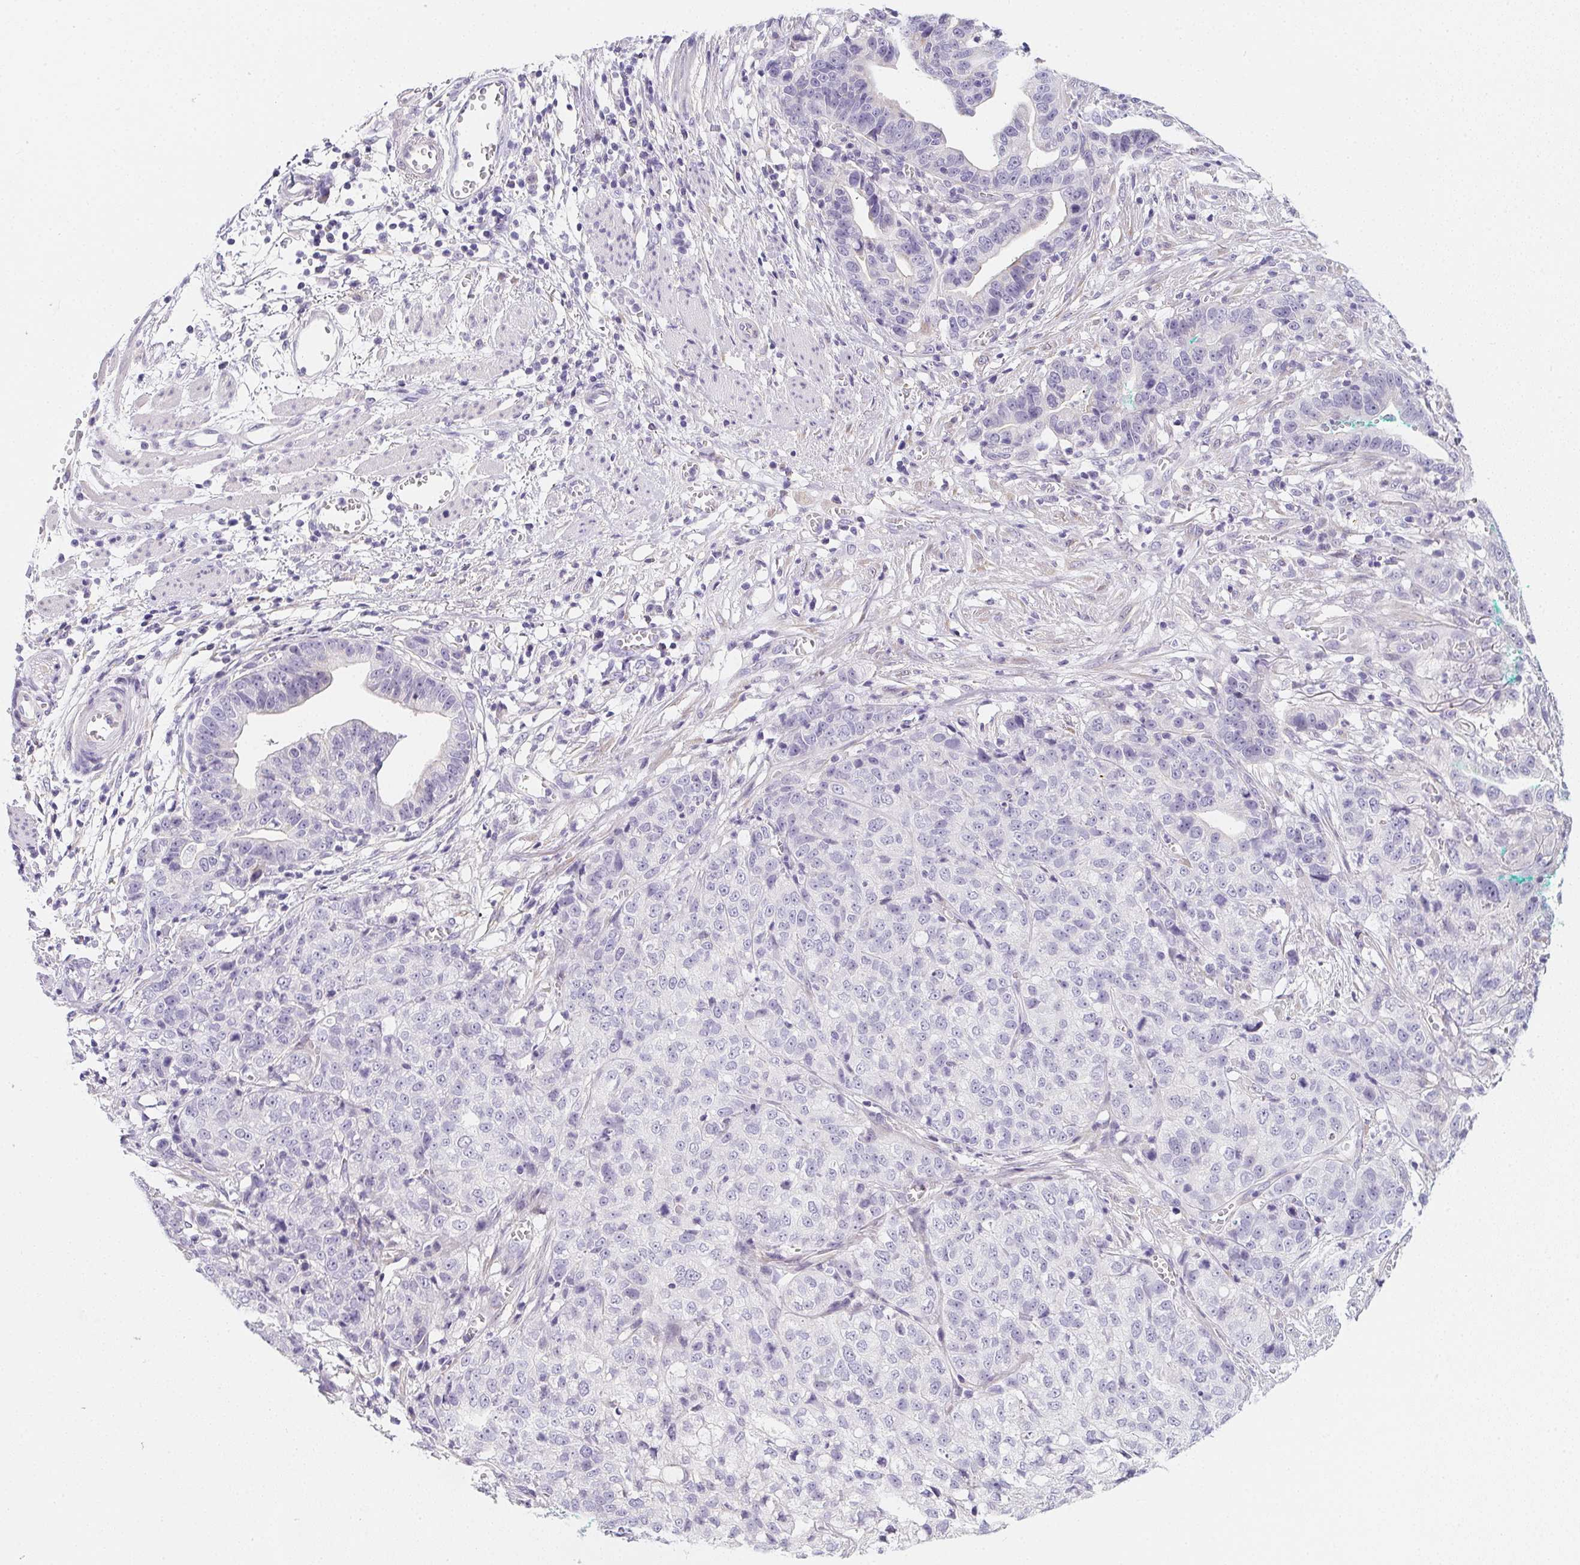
{"staining": {"intensity": "negative", "quantity": "none", "location": "none"}, "tissue": "stomach cancer", "cell_type": "Tumor cells", "image_type": "cancer", "snomed": [{"axis": "morphology", "description": "Adenocarcinoma, NOS"}, {"axis": "topography", "description": "Stomach, upper"}], "caption": "IHC photomicrograph of adenocarcinoma (stomach) stained for a protein (brown), which demonstrates no expression in tumor cells. Brightfield microscopy of immunohistochemistry (IHC) stained with DAB (brown) and hematoxylin (blue), captured at high magnification.", "gene": "MAP1A", "patient": {"sex": "female", "age": 67}}